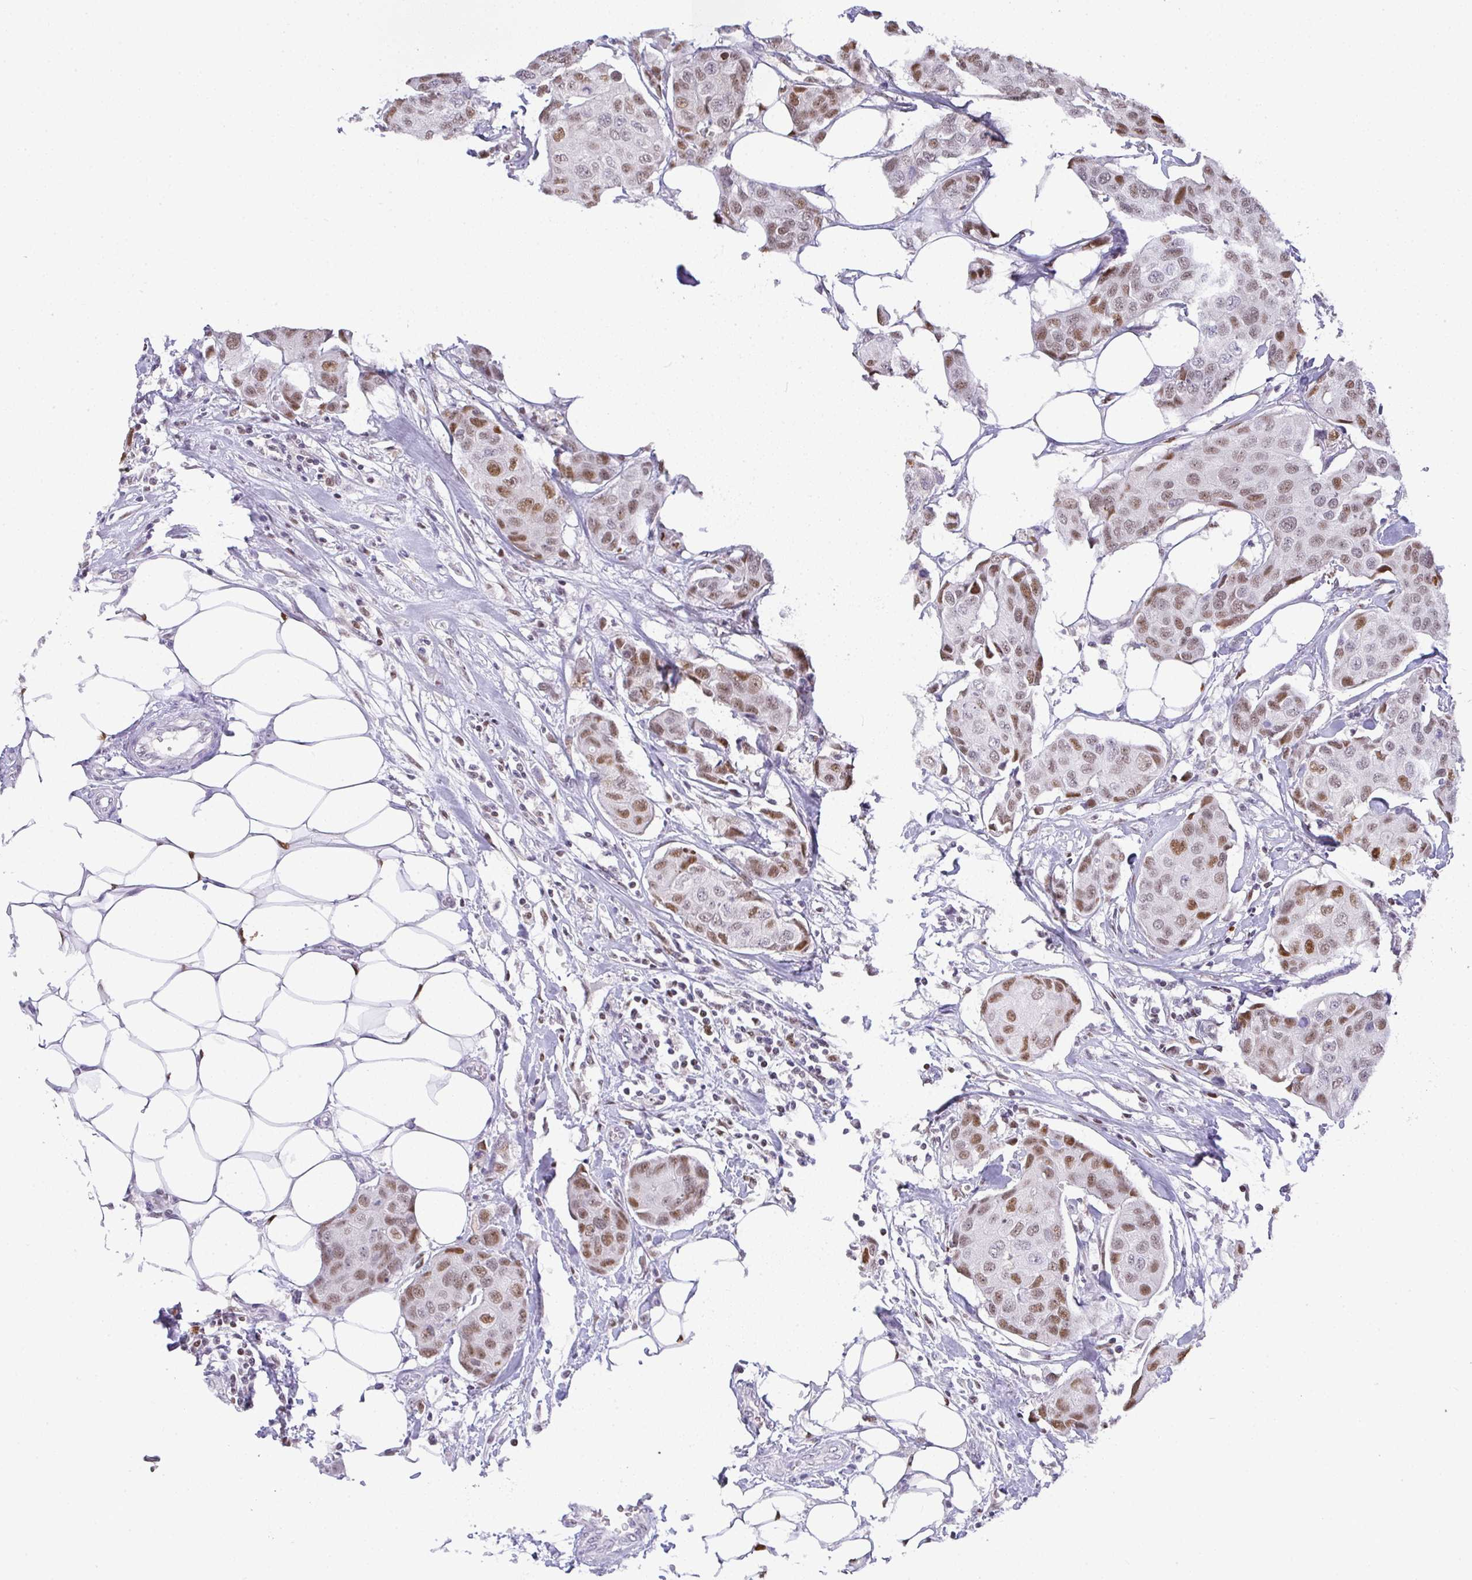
{"staining": {"intensity": "moderate", "quantity": ">75%", "location": "nuclear"}, "tissue": "breast cancer", "cell_type": "Tumor cells", "image_type": "cancer", "snomed": [{"axis": "morphology", "description": "Duct carcinoma"}, {"axis": "topography", "description": "Breast"}, {"axis": "topography", "description": "Lymph node"}], "caption": "Immunohistochemistry (IHC) (DAB) staining of breast intraductal carcinoma exhibits moderate nuclear protein staining in about >75% of tumor cells.", "gene": "BBX", "patient": {"sex": "female", "age": 80}}